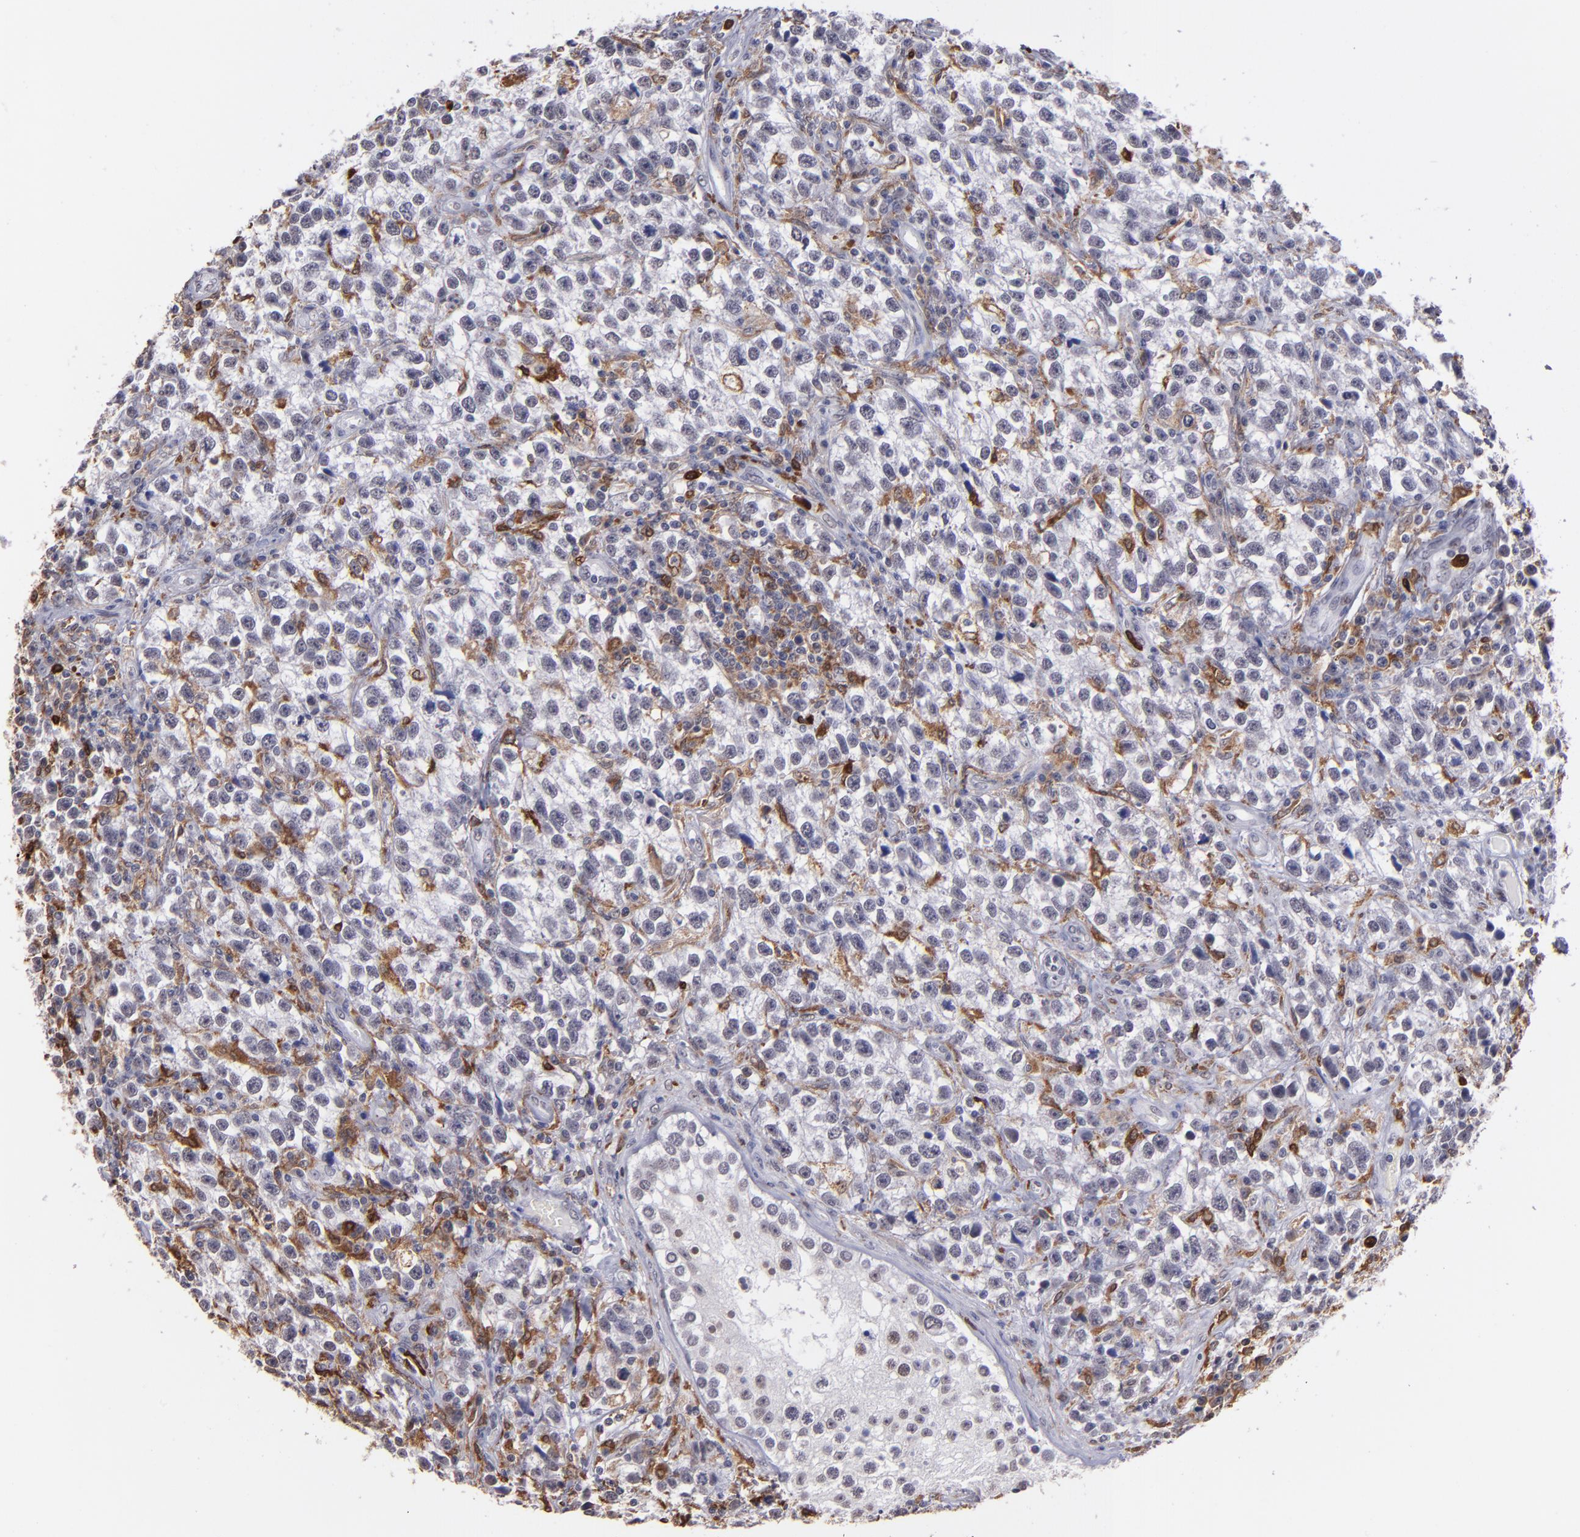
{"staining": {"intensity": "negative", "quantity": "none", "location": "none"}, "tissue": "testis cancer", "cell_type": "Tumor cells", "image_type": "cancer", "snomed": [{"axis": "morphology", "description": "Seminoma, NOS"}, {"axis": "topography", "description": "Testis"}], "caption": "IHC photomicrograph of testis seminoma stained for a protein (brown), which displays no positivity in tumor cells.", "gene": "NCF2", "patient": {"sex": "male", "age": 38}}